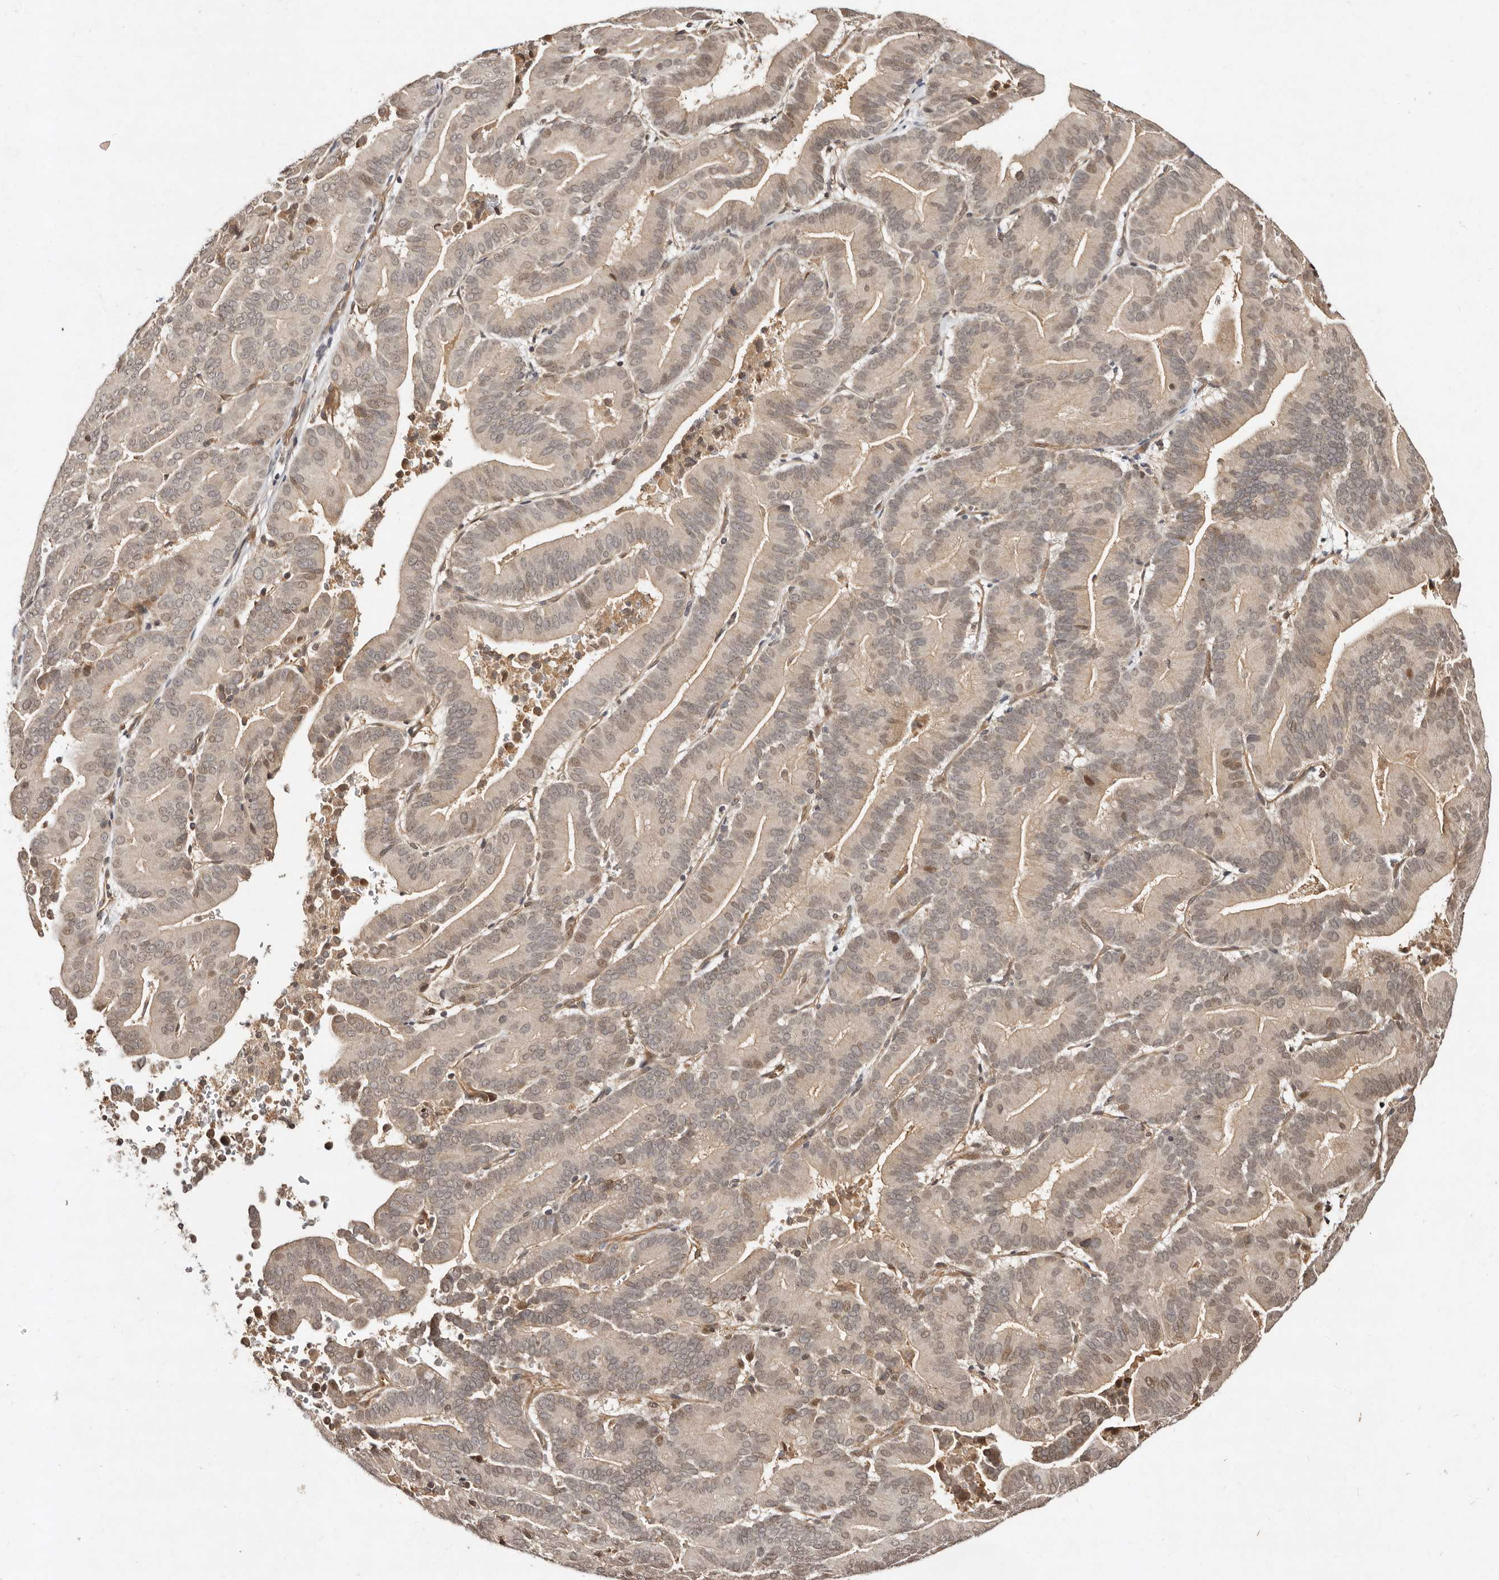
{"staining": {"intensity": "moderate", "quantity": "<25%", "location": "nuclear"}, "tissue": "liver cancer", "cell_type": "Tumor cells", "image_type": "cancer", "snomed": [{"axis": "morphology", "description": "Cholangiocarcinoma"}, {"axis": "topography", "description": "Liver"}], "caption": "Liver cholangiocarcinoma stained with a brown dye reveals moderate nuclear positive positivity in approximately <25% of tumor cells.", "gene": "LCORL", "patient": {"sex": "female", "age": 75}}